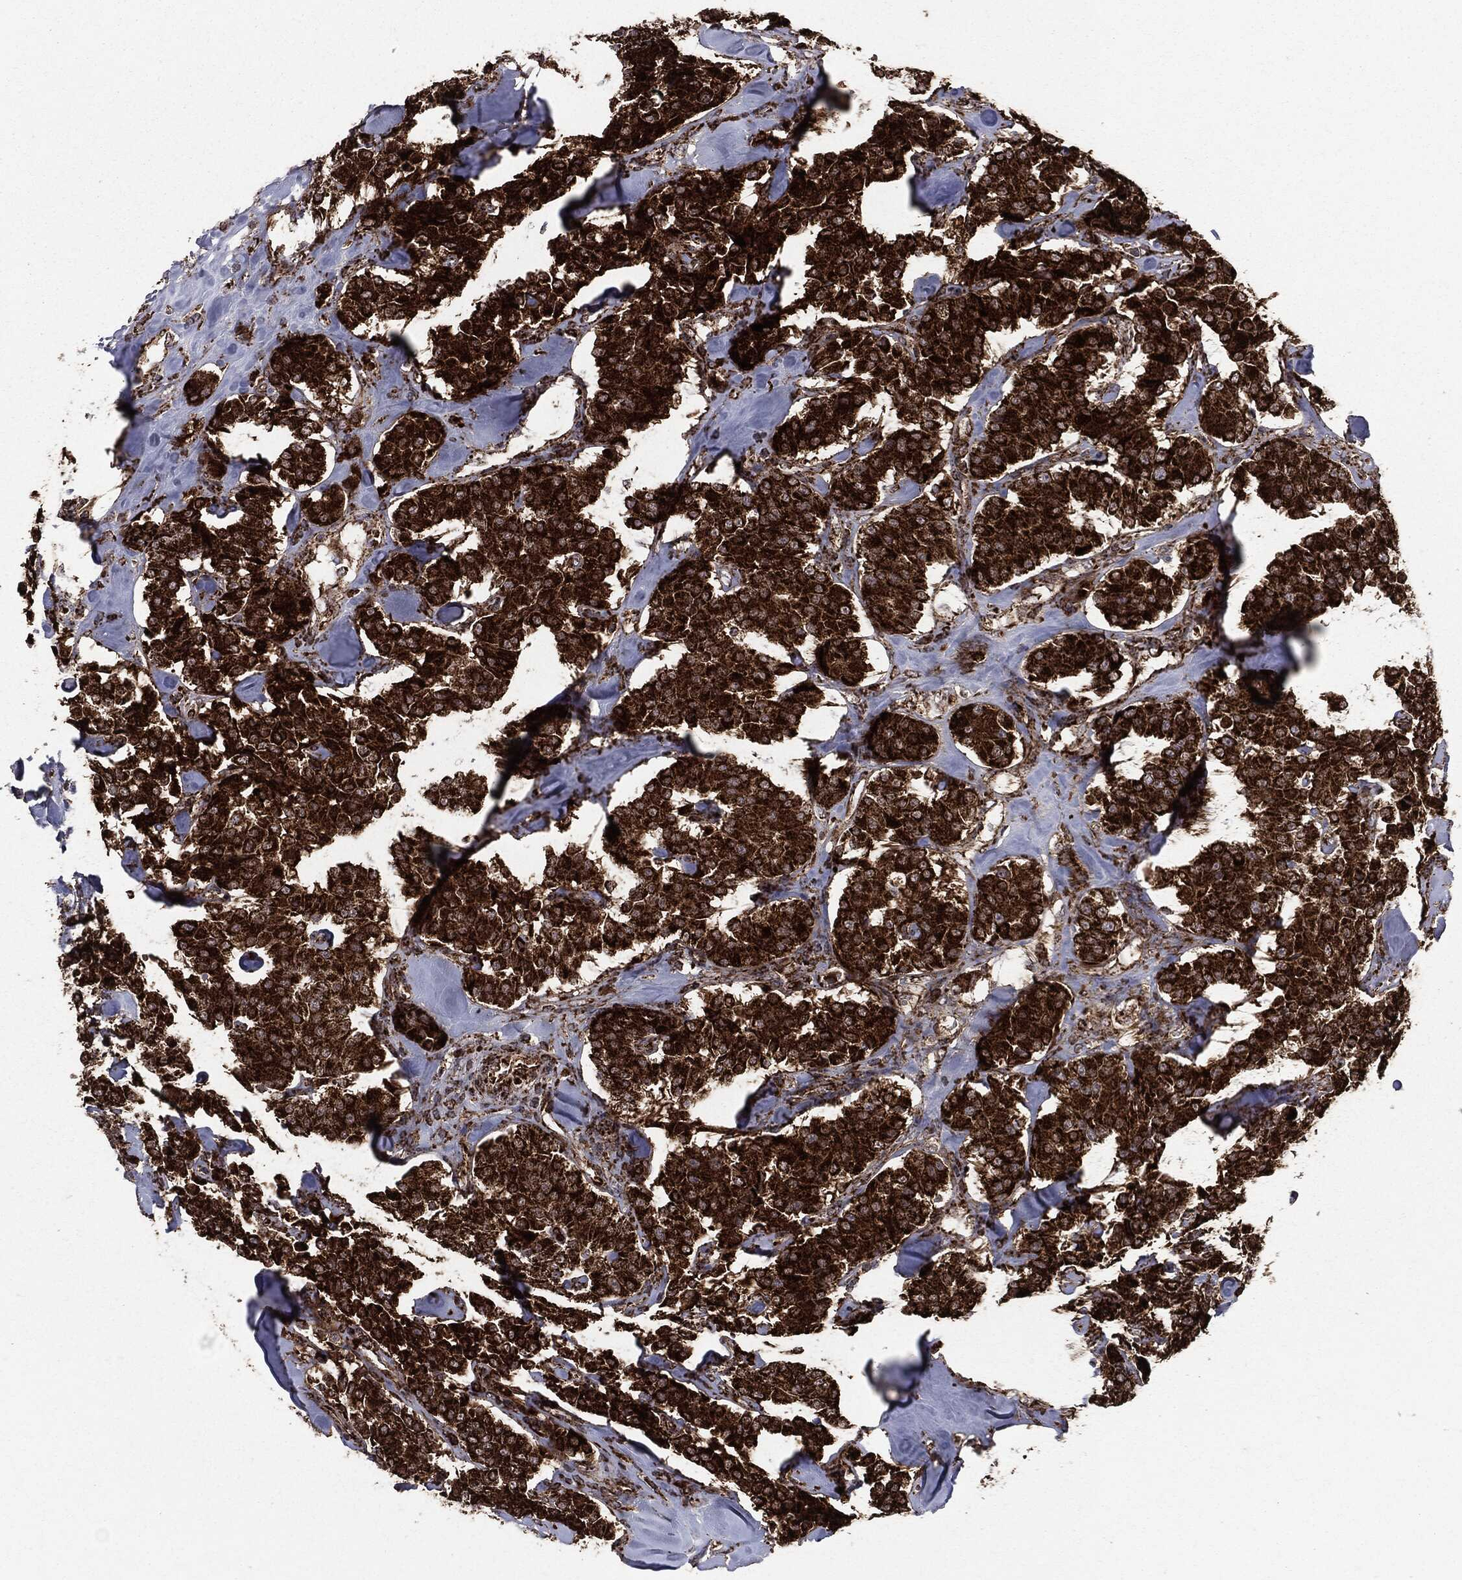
{"staining": {"intensity": "strong", "quantity": ">75%", "location": "cytoplasmic/membranous"}, "tissue": "carcinoid", "cell_type": "Tumor cells", "image_type": "cancer", "snomed": [{"axis": "morphology", "description": "Carcinoid, malignant, NOS"}, {"axis": "topography", "description": "Pancreas"}], "caption": "Malignant carcinoid tissue reveals strong cytoplasmic/membranous expression in approximately >75% of tumor cells, visualized by immunohistochemistry.", "gene": "MAP2K1", "patient": {"sex": "male", "age": 41}}